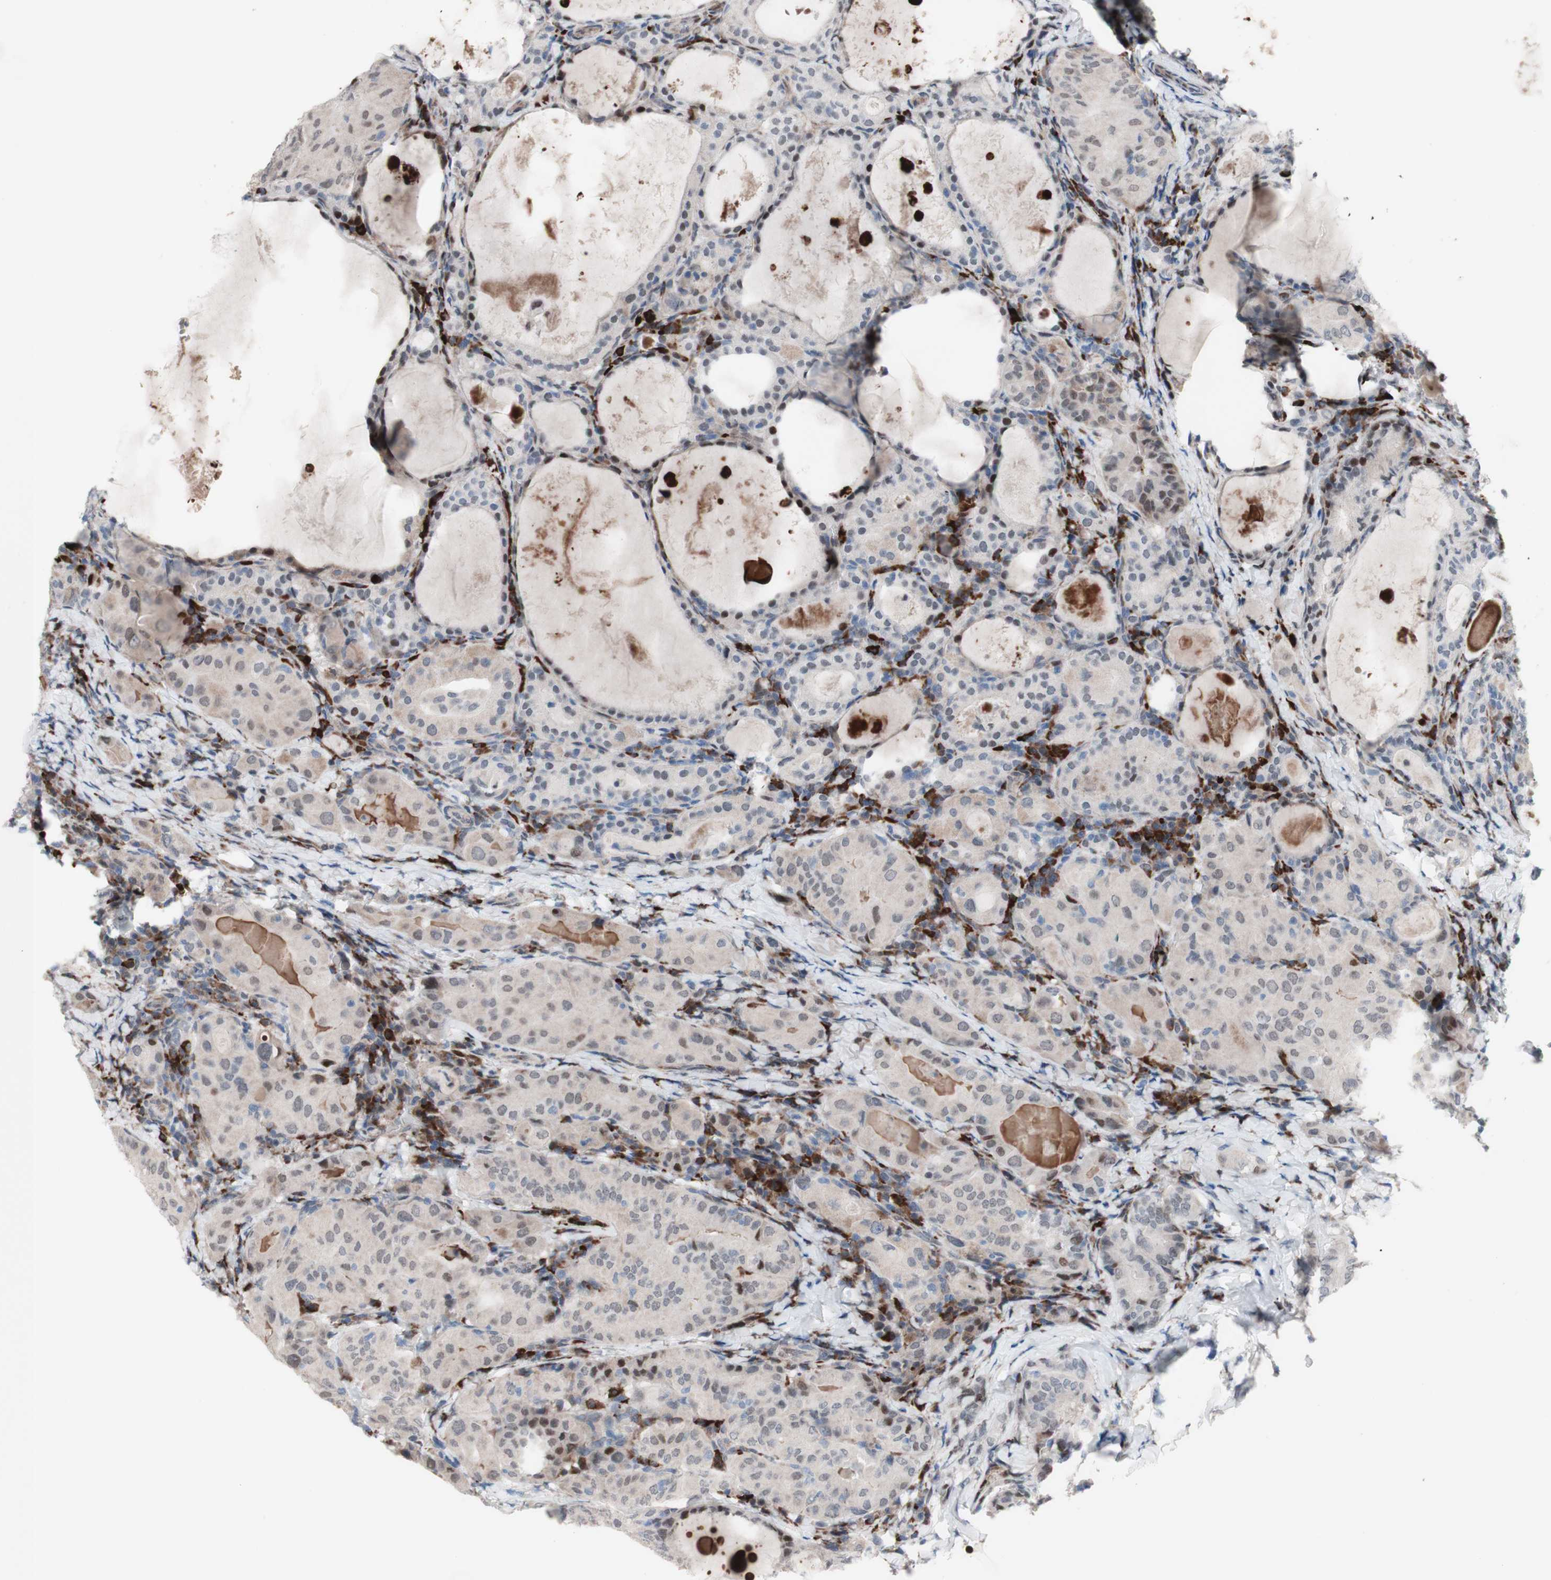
{"staining": {"intensity": "weak", "quantity": "<25%", "location": "nuclear"}, "tissue": "thyroid cancer", "cell_type": "Tumor cells", "image_type": "cancer", "snomed": [{"axis": "morphology", "description": "Papillary adenocarcinoma, NOS"}, {"axis": "topography", "description": "Thyroid gland"}], "caption": "Human thyroid cancer stained for a protein using immunohistochemistry demonstrates no positivity in tumor cells.", "gene": "PHTF2", "patient": {"sex": "female", "age": 42}}